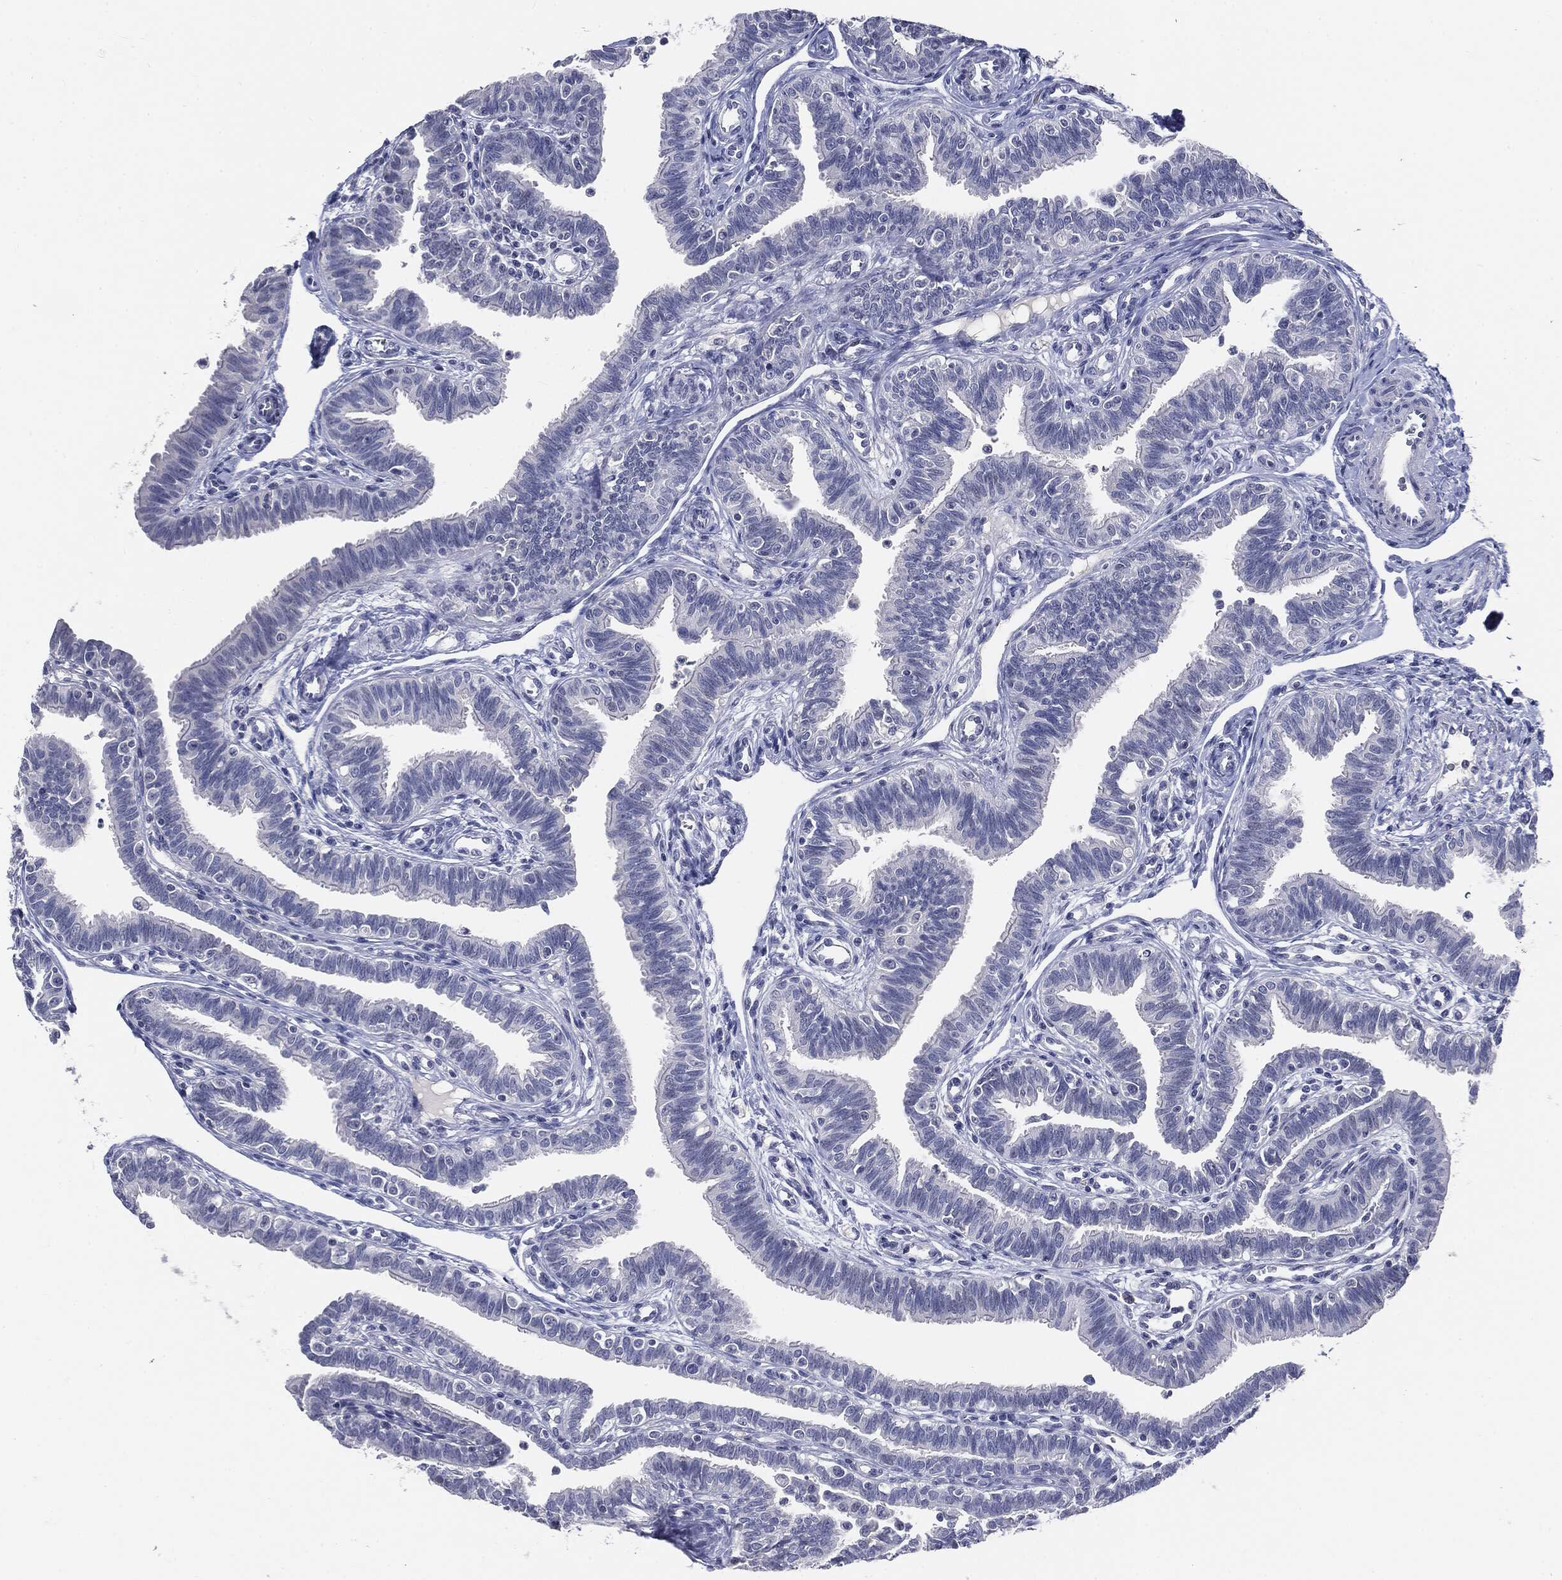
{"staining": {"intensity": "negative", "quantity": "none", "location": "none"}, "tissue": "fallopian tube", "cell_type": "Glandular cells", "image_type": "normal", "snomed": [{"axis": "morphology", "description": "Normal tissue, NOS"}, {"axis": "topography", "description": "Fallopian tube"}], "caption": "This is a image of IHC staining of normal fallopian tube, which shows no staining in glandular cells.", "gene": "CGB1", "patient": {"sex": "female", "age": 36}}